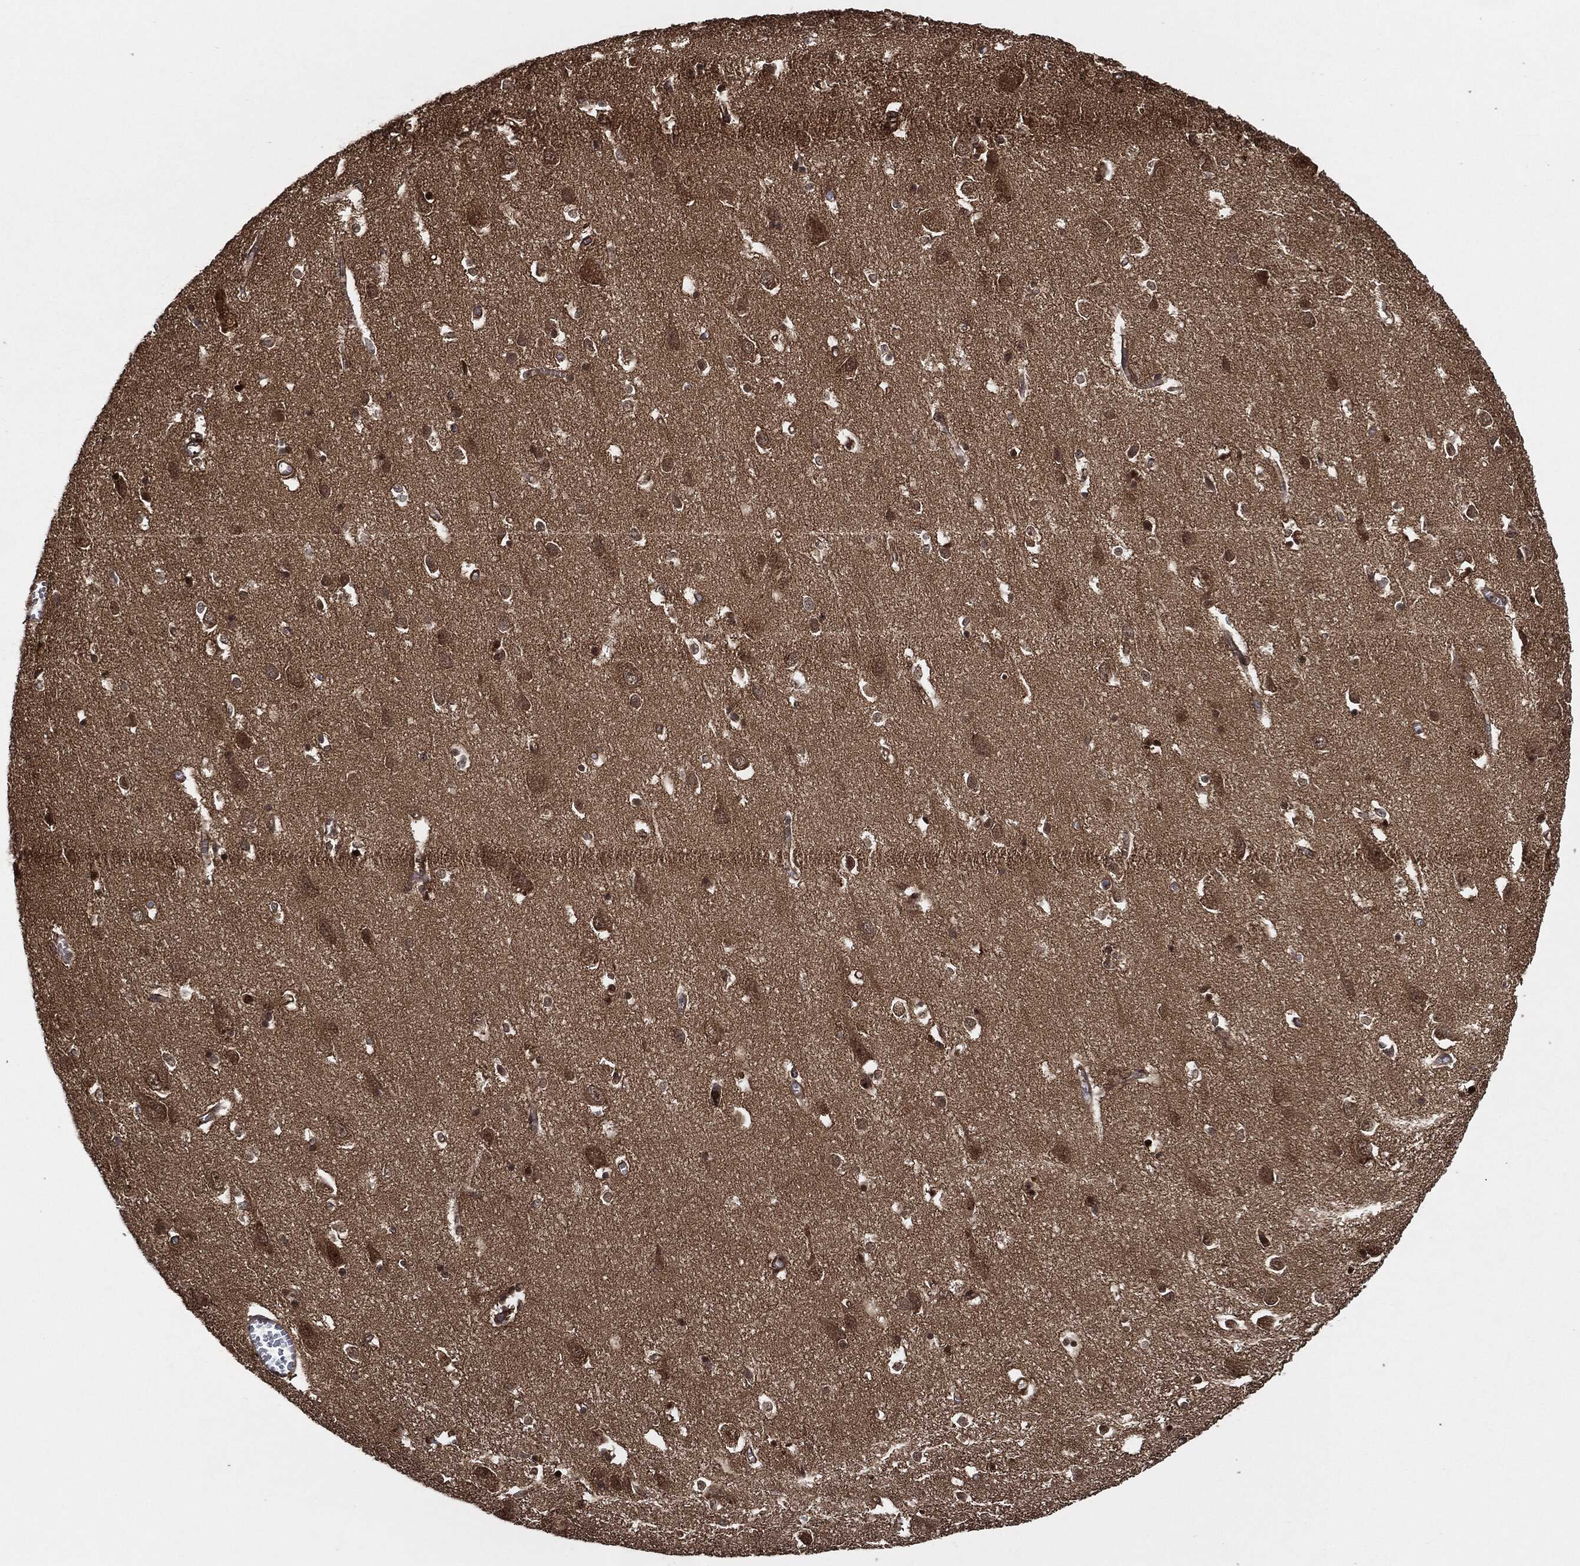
{"staining": {"intensity": "strong", "quantity": "25%-75%", "location": "cytoplasmic/membranous"}, "tissue": "cerebral cortex", "cell_type": "Endothelial cells", "image_type": "normal", "snomed": [{"axis": "morphology", "description": "Normal tissue, NOS"}, {"axis": "topography", "description": "Cerebral cortex"}], "caption": "Protein expression by immunohistochemistry (IHC) reveals strong cytoplasmic/membranous positivity in about 25%-75% of endothelial cells in benign cerebral cortex.", "gene": "TPT1", "patient": {"sex": "male", "age": 70}}